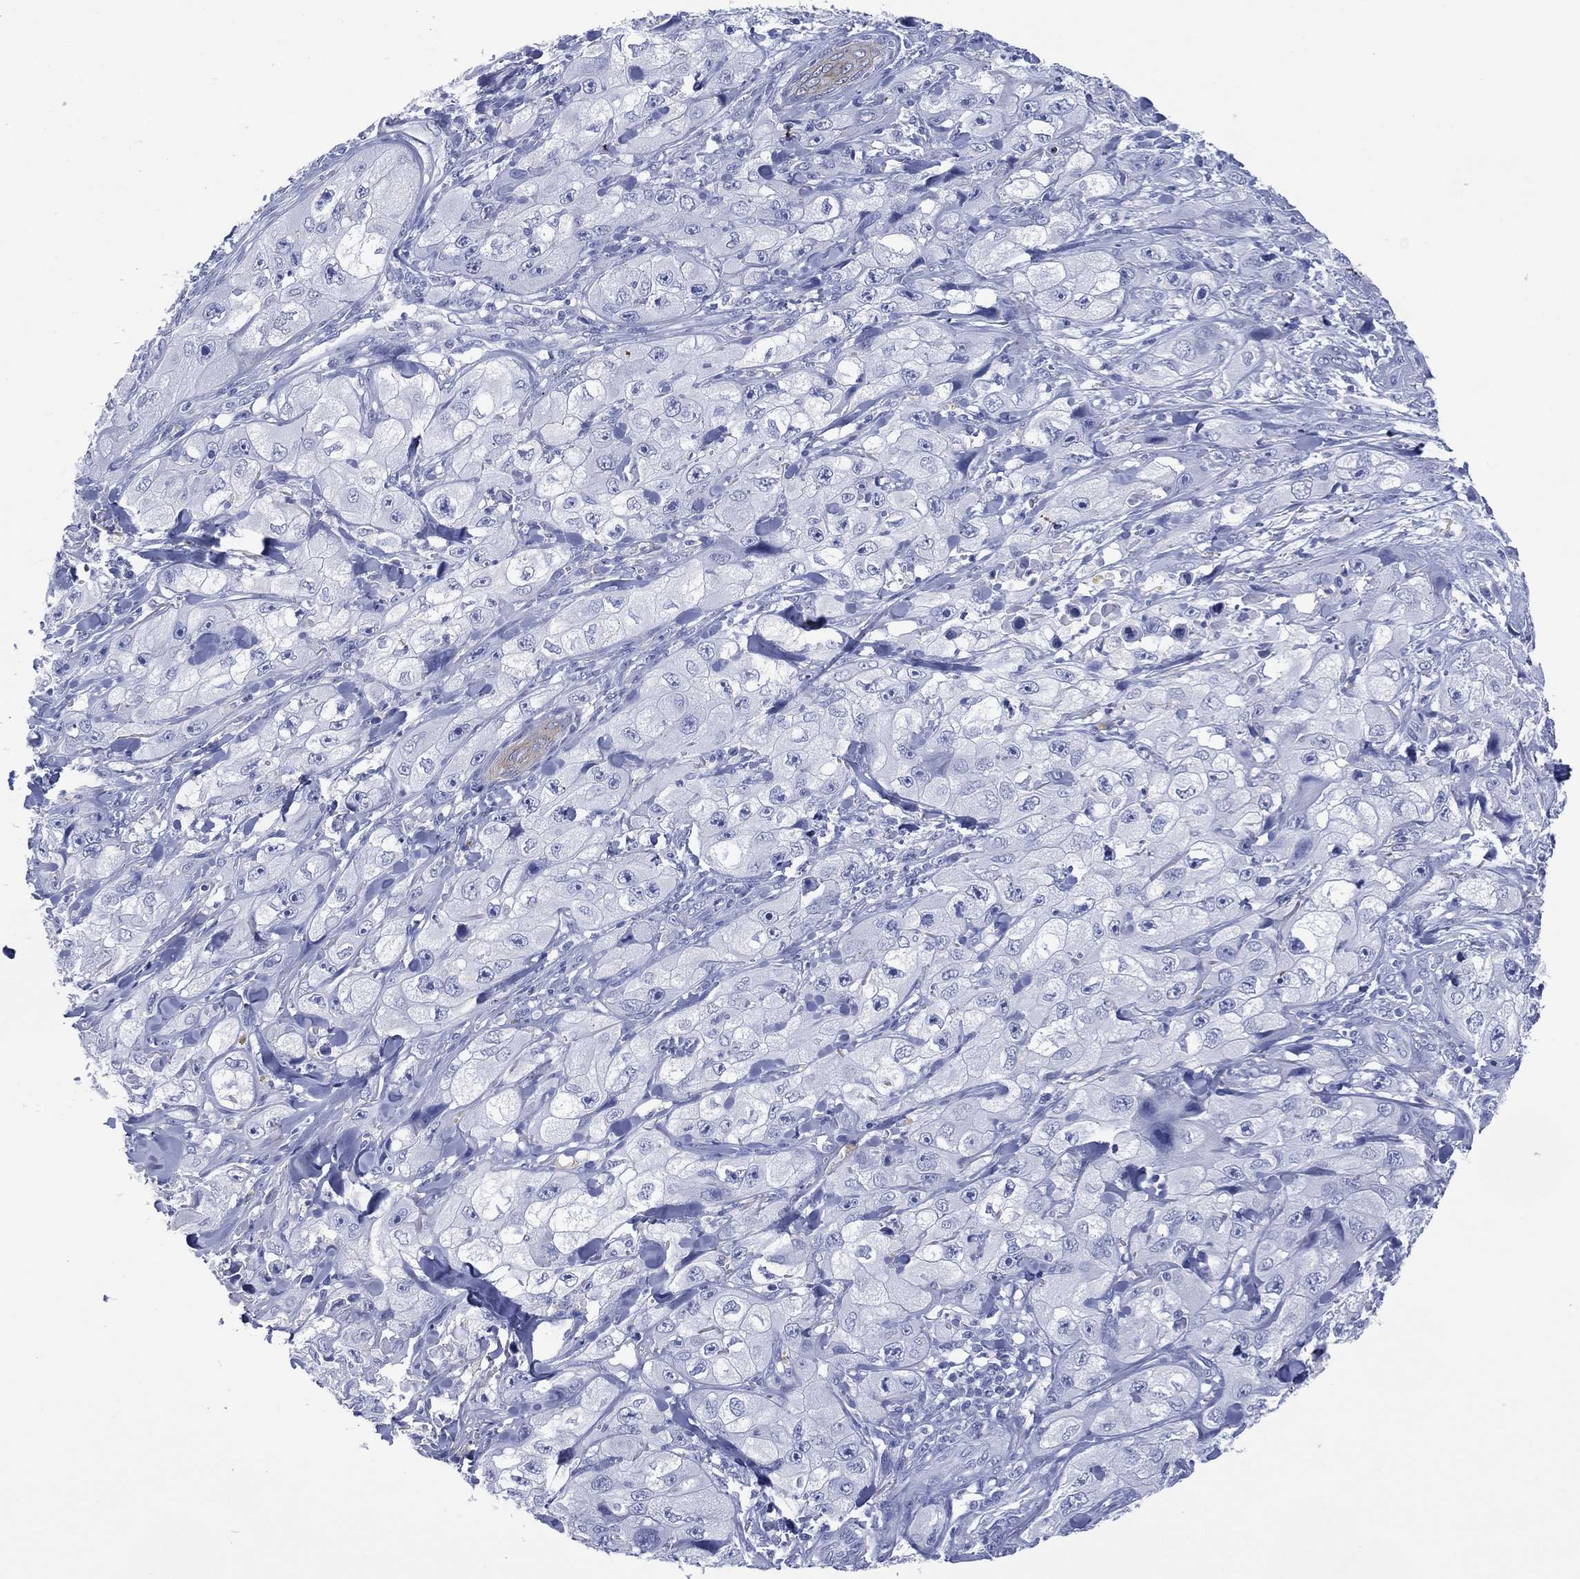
{"staining": {"intensity": "negative", "quantity": "none", "location": "none"}, "tissue": "skin cancer", "cell_type": "Tumor cells", "image_type": "cancer", "snomed": [{"axis": "morphology", "description": "Squamous cell carcinoma, NOS"}, {"axis": "topography", "description": "Skin"}, {"axis": "topography", "description": "Subcutis"}], "caption": "Immunohistochemical staining of squamous cell carcinoma (skin) exhibits no significant positivity in tumor cells.", "gene": "DSG1", "patient": {"sex": "male", "age": 73}}